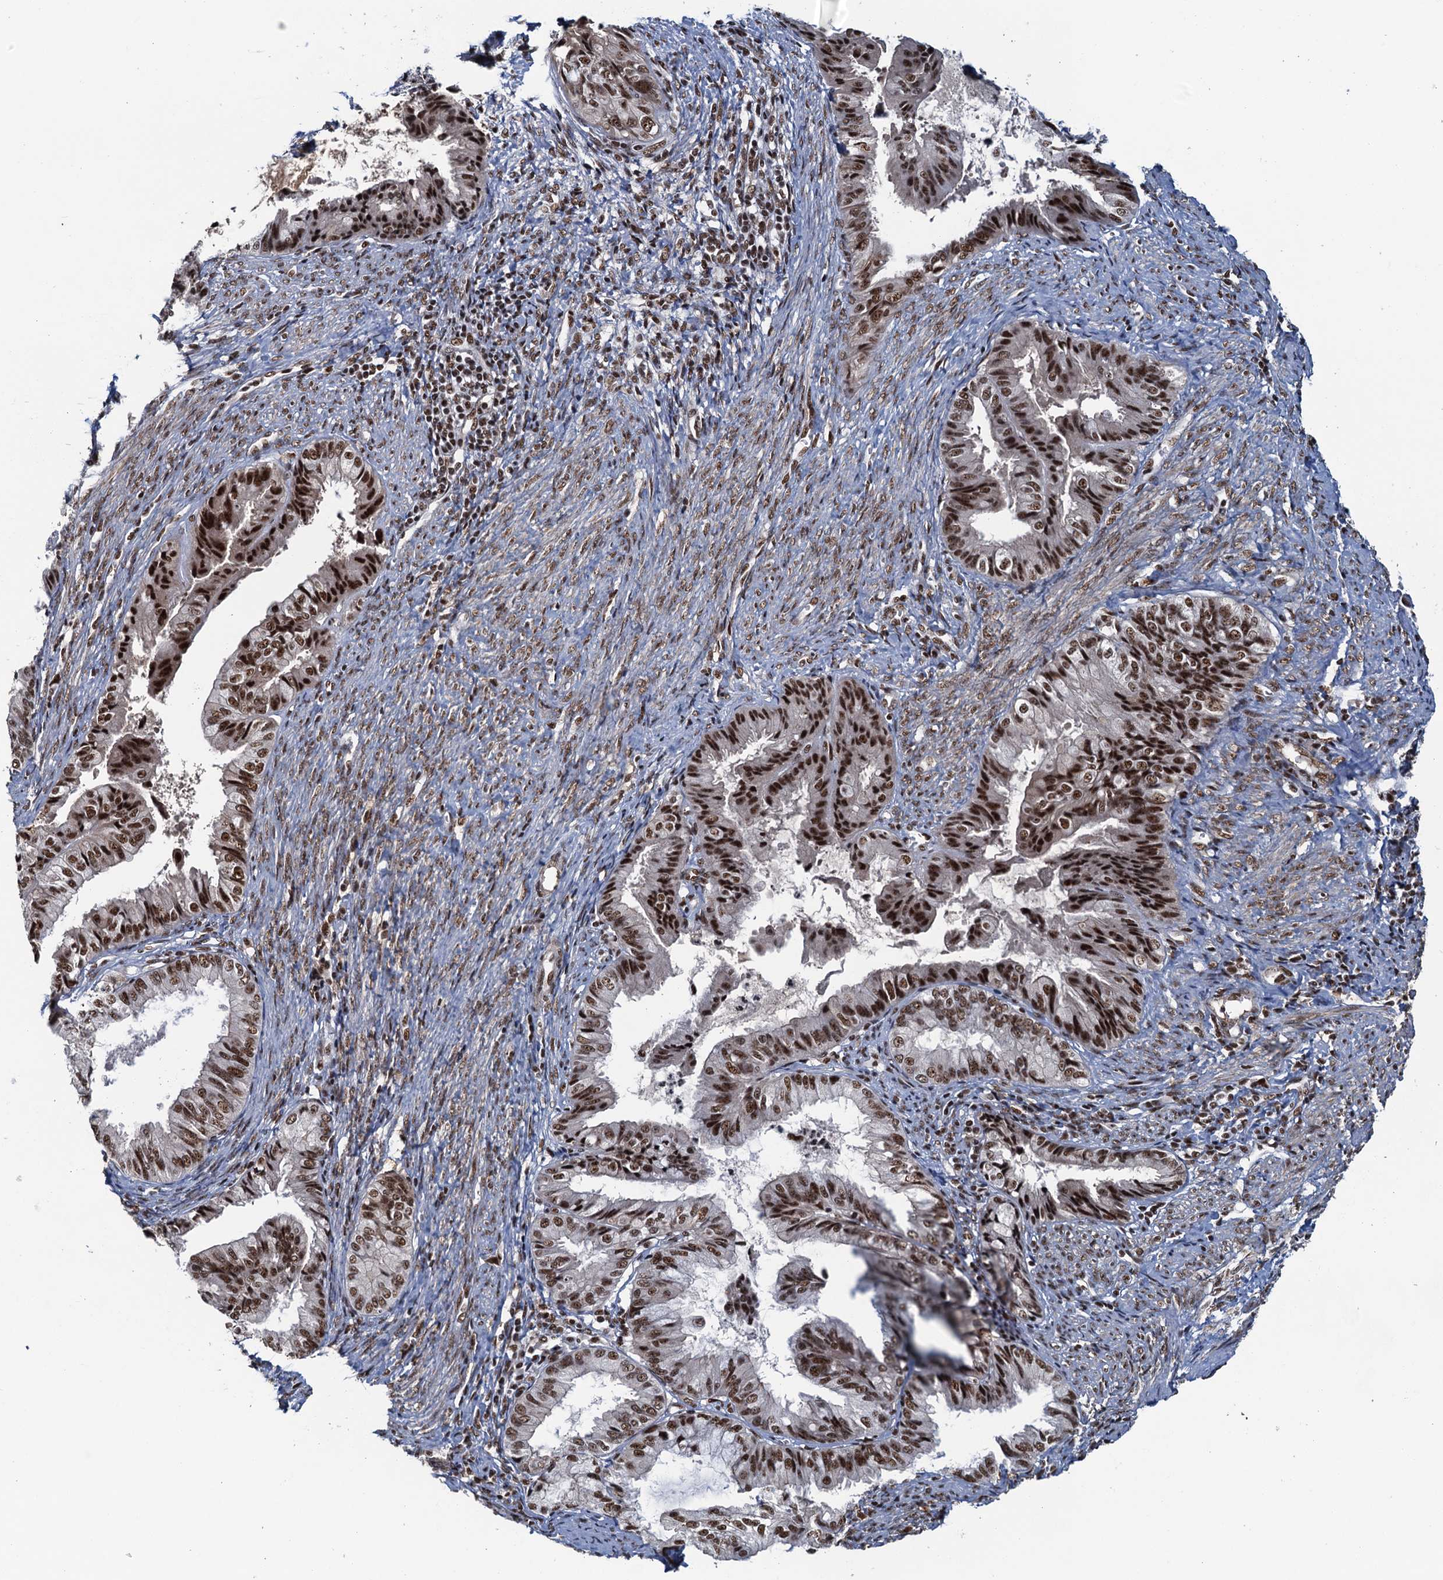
{"staining": {"intensity": "strong", "quantity": "25%-75%", "location": "nuclear"}, "tissue": "endometrial cancer", "cell_type": "Tumor cells", "image_type": "cancer", "snomed": [{"axis": "morphology", "description": "Adenocarcinoma, NOS"}, {"axis": "topography", "description": "Endometrium"}], "caption": "Immunohistochemistry (DAB) staining of human endometrial cancer demonstrates strong nuclear protein staining in about 25%-75% of tumor cells. Nuclei are stained in blue.", "gene": "ZC3H18", "patient": {"sex": "female", "age": 86}}